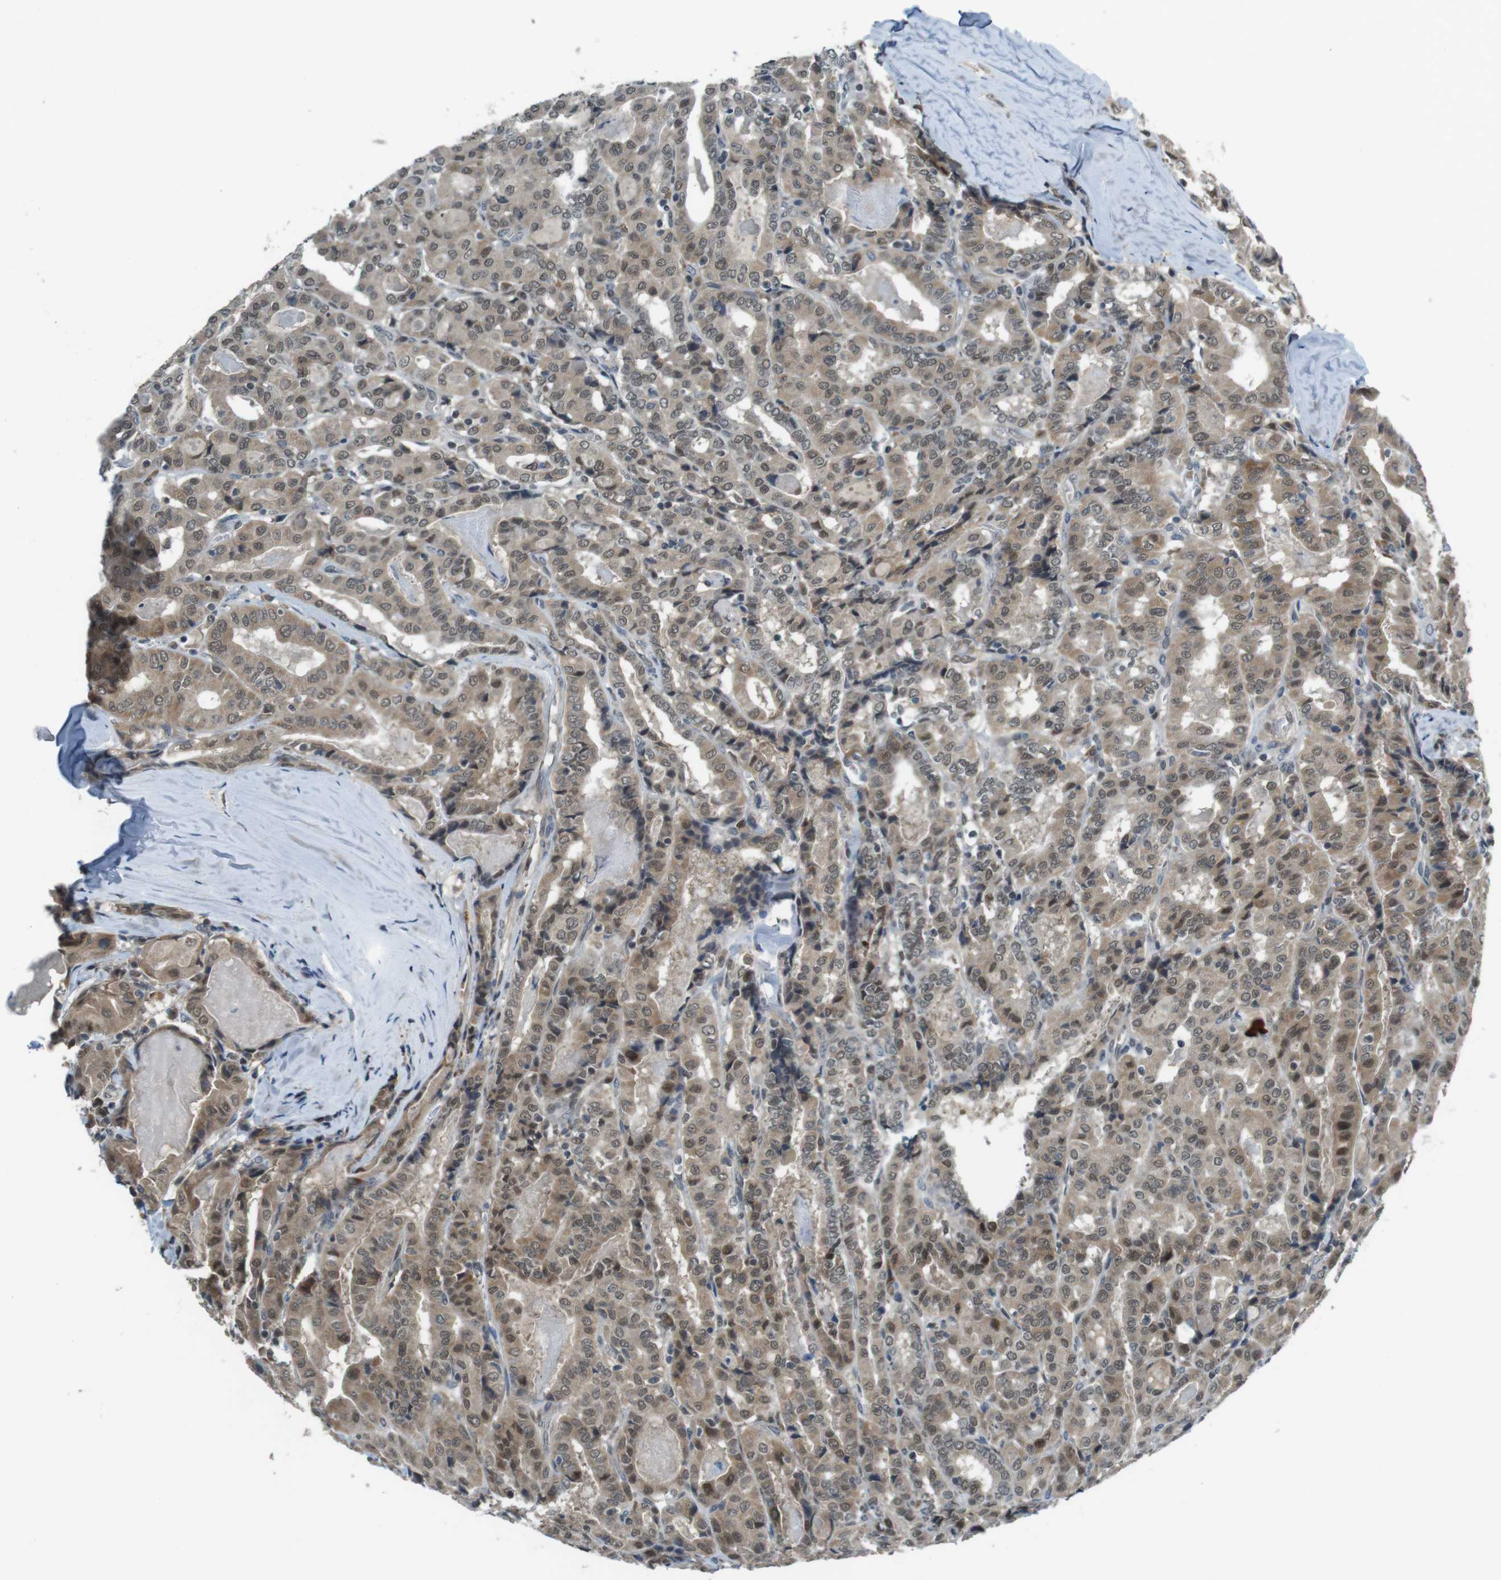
{"staining": {"intensity": "weak", "quantity": ">75%", "location": "cytoplasmic/membranous,nuclear"}, "tissue": "thyroid cancer", "cell_type": "Tumor cells", "image_type": "cancer", "snomed": [{"axis": "morphology", "description": "Papillary adenocarcinoma, NOS"}, {"axis": "topography", "description": "Thyroid gland"}], "caption": "Immunohistochemical staining of thyroid cancer (papillary adenocarcinoma) exhibits low levels of weak cytoplasmic/membranous and nuclear staining in about >75% of tumor cells. The protein is stained brown, and the nuclei are stained in blue (DAB (3,3'-diaminobenzidine) IHC with brightfield microscopy, high magnification).", "gene": "MAPKAPK5", "patient": {"sex": "female", "age": 42}}